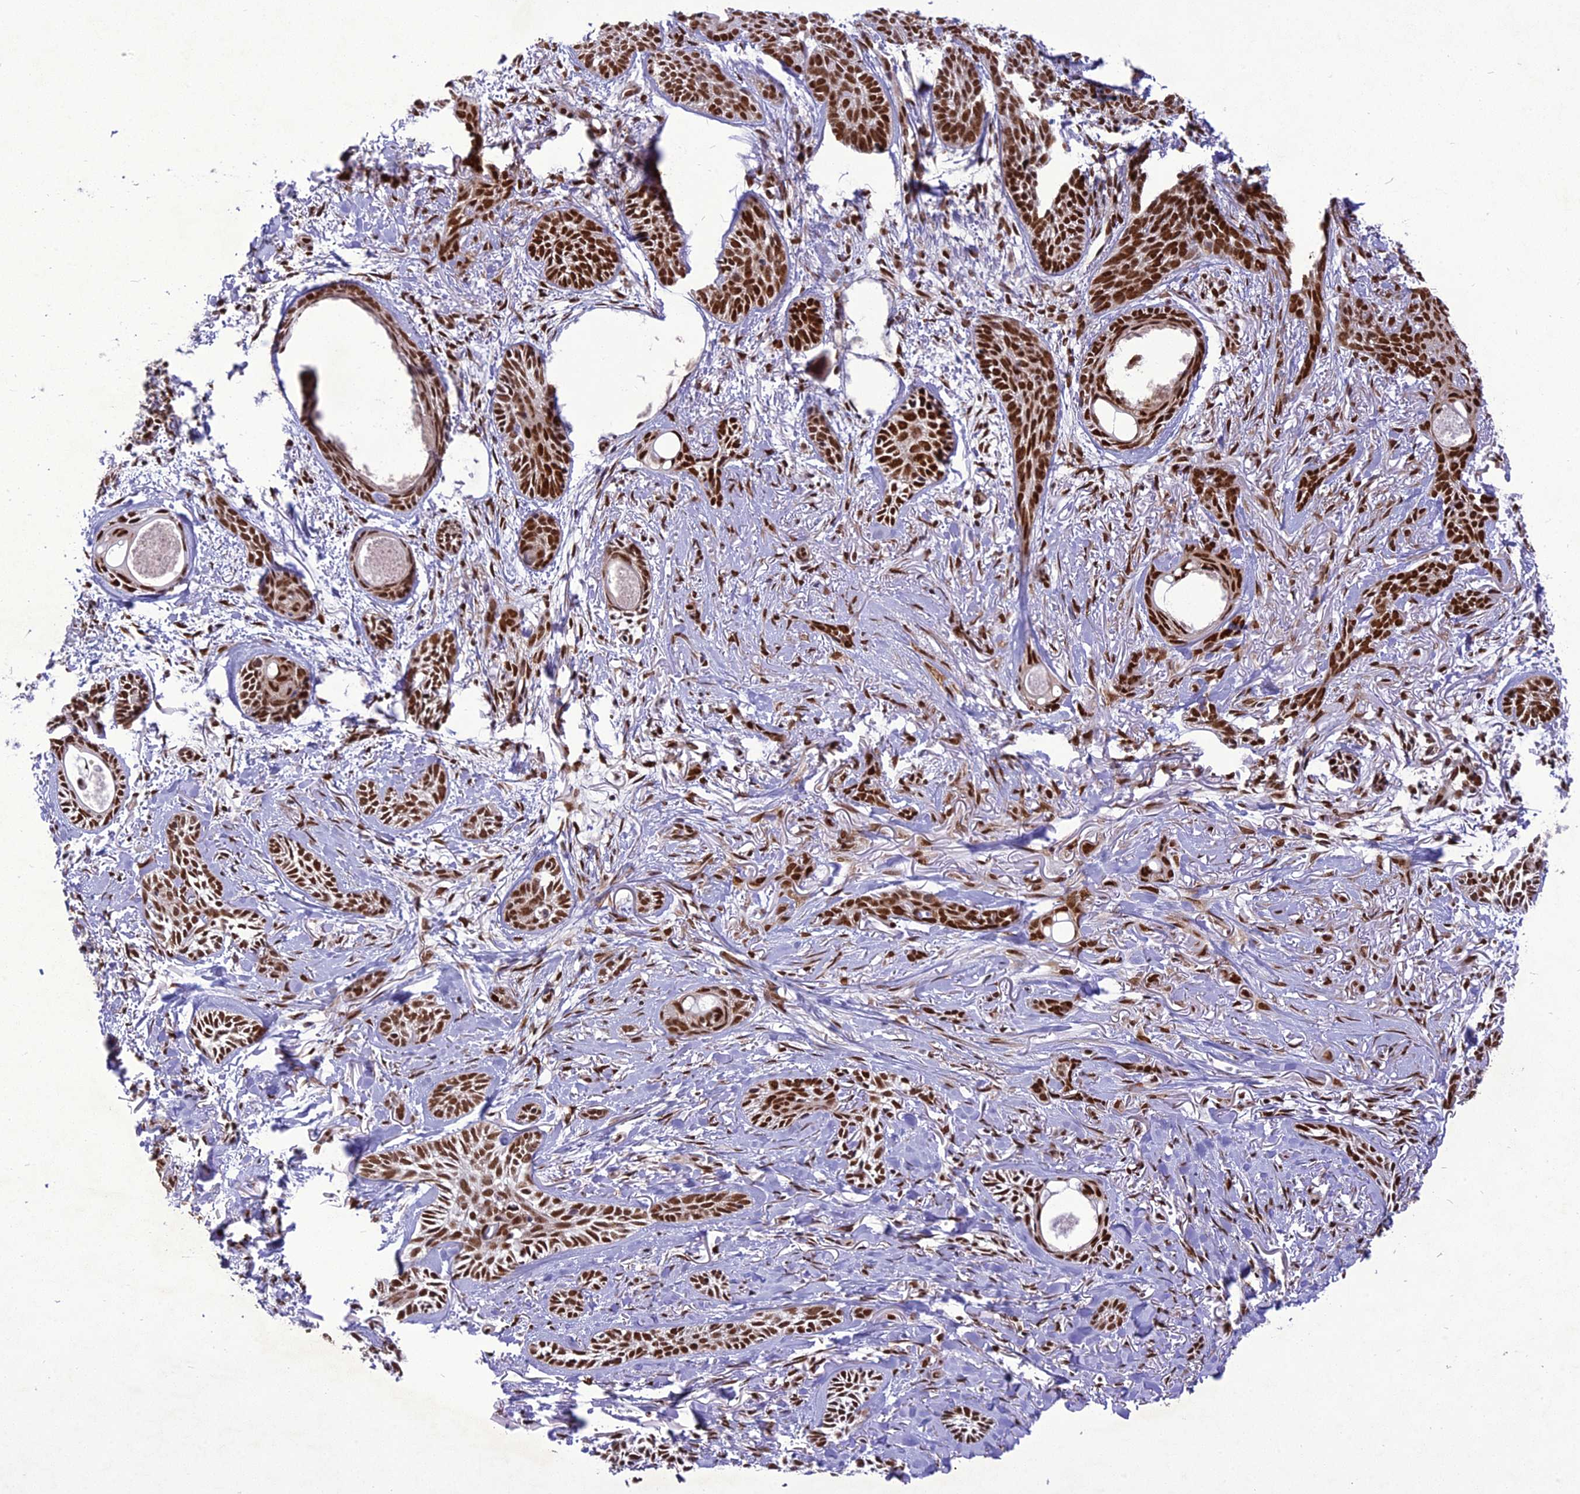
{"staining": {"intensity": "strong", "quantity": ">75%", "location": "nuclear"}, "tissue": "skin cancer", "cell_type": "Tumor cells", "image_type": "cancer", "snomed": [{"axis": "morphology", "description": "Basal cell carcinoma"}, {"axis": "topography", "description": "Skin"}], "caption": "Skin cancer (basal cell carcinoma) tissue reveals strong nuclear expression in approximately >75% of tumor cells, visualized by immunohistochemistry.", "gene": "DDX1", "patient": {"sex": "female", "age": 59}}